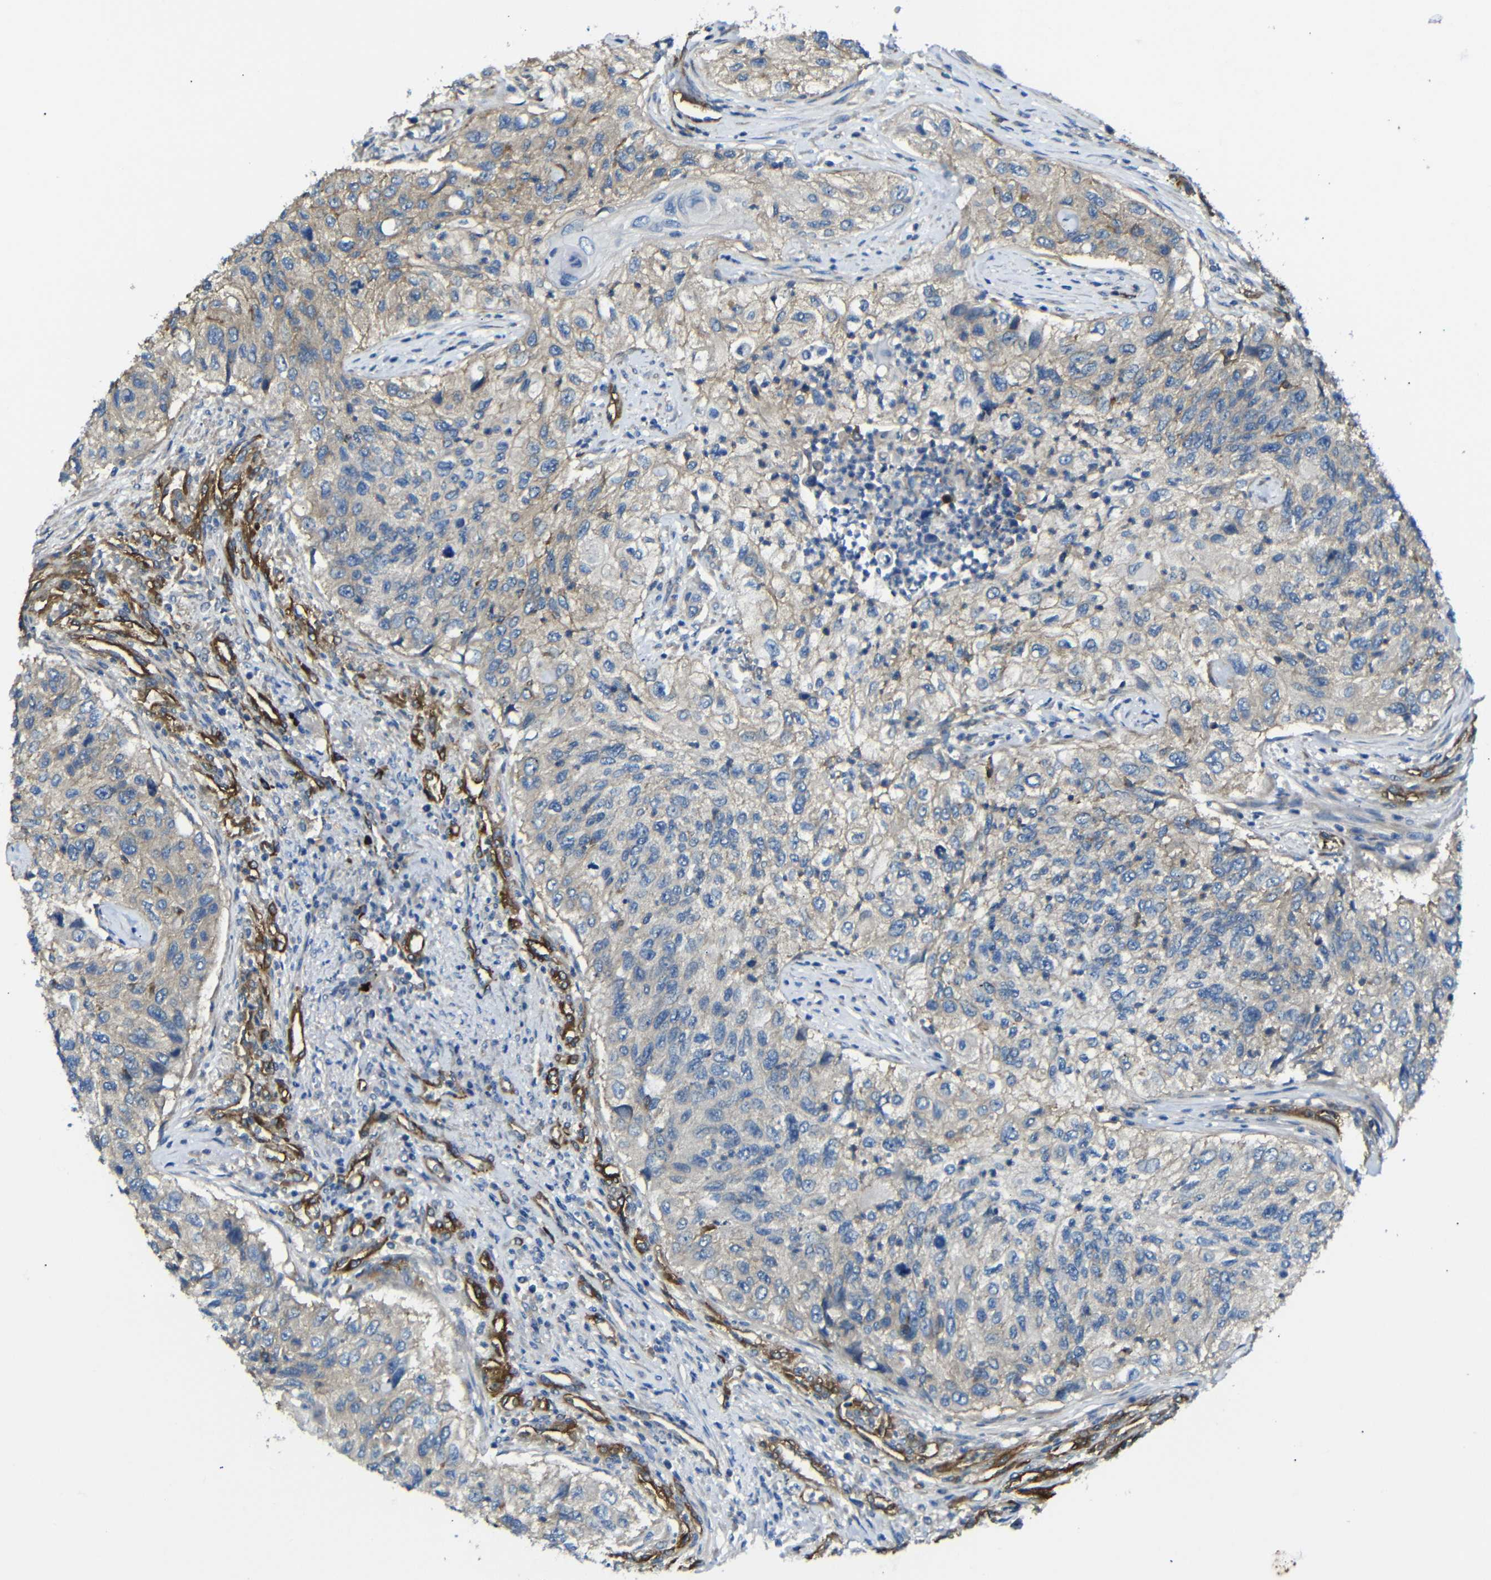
{"staining": {"intensity": "weak", "quantity": "25%-75%", "location": "cytoplasmic/membranous"}, "tissue": "urothelial cancer", "cell_type": "Tumor cells", "image_type": "cancer", "snomed": [{"axis": "morphology", "description": "Urothelial carcinoma, High grade"}, {"axis": "topography", "description": "Urinary bladder"}], "caption": "Urothelial cancer stained with DAB immunohistochemistry (IHC) shows low levels of weak cytoplasmic/membranous positivity in about 25%-75% of tumor cells.", "gene": "MYO1B", "patient": {"sex": "female", "age": 60}}